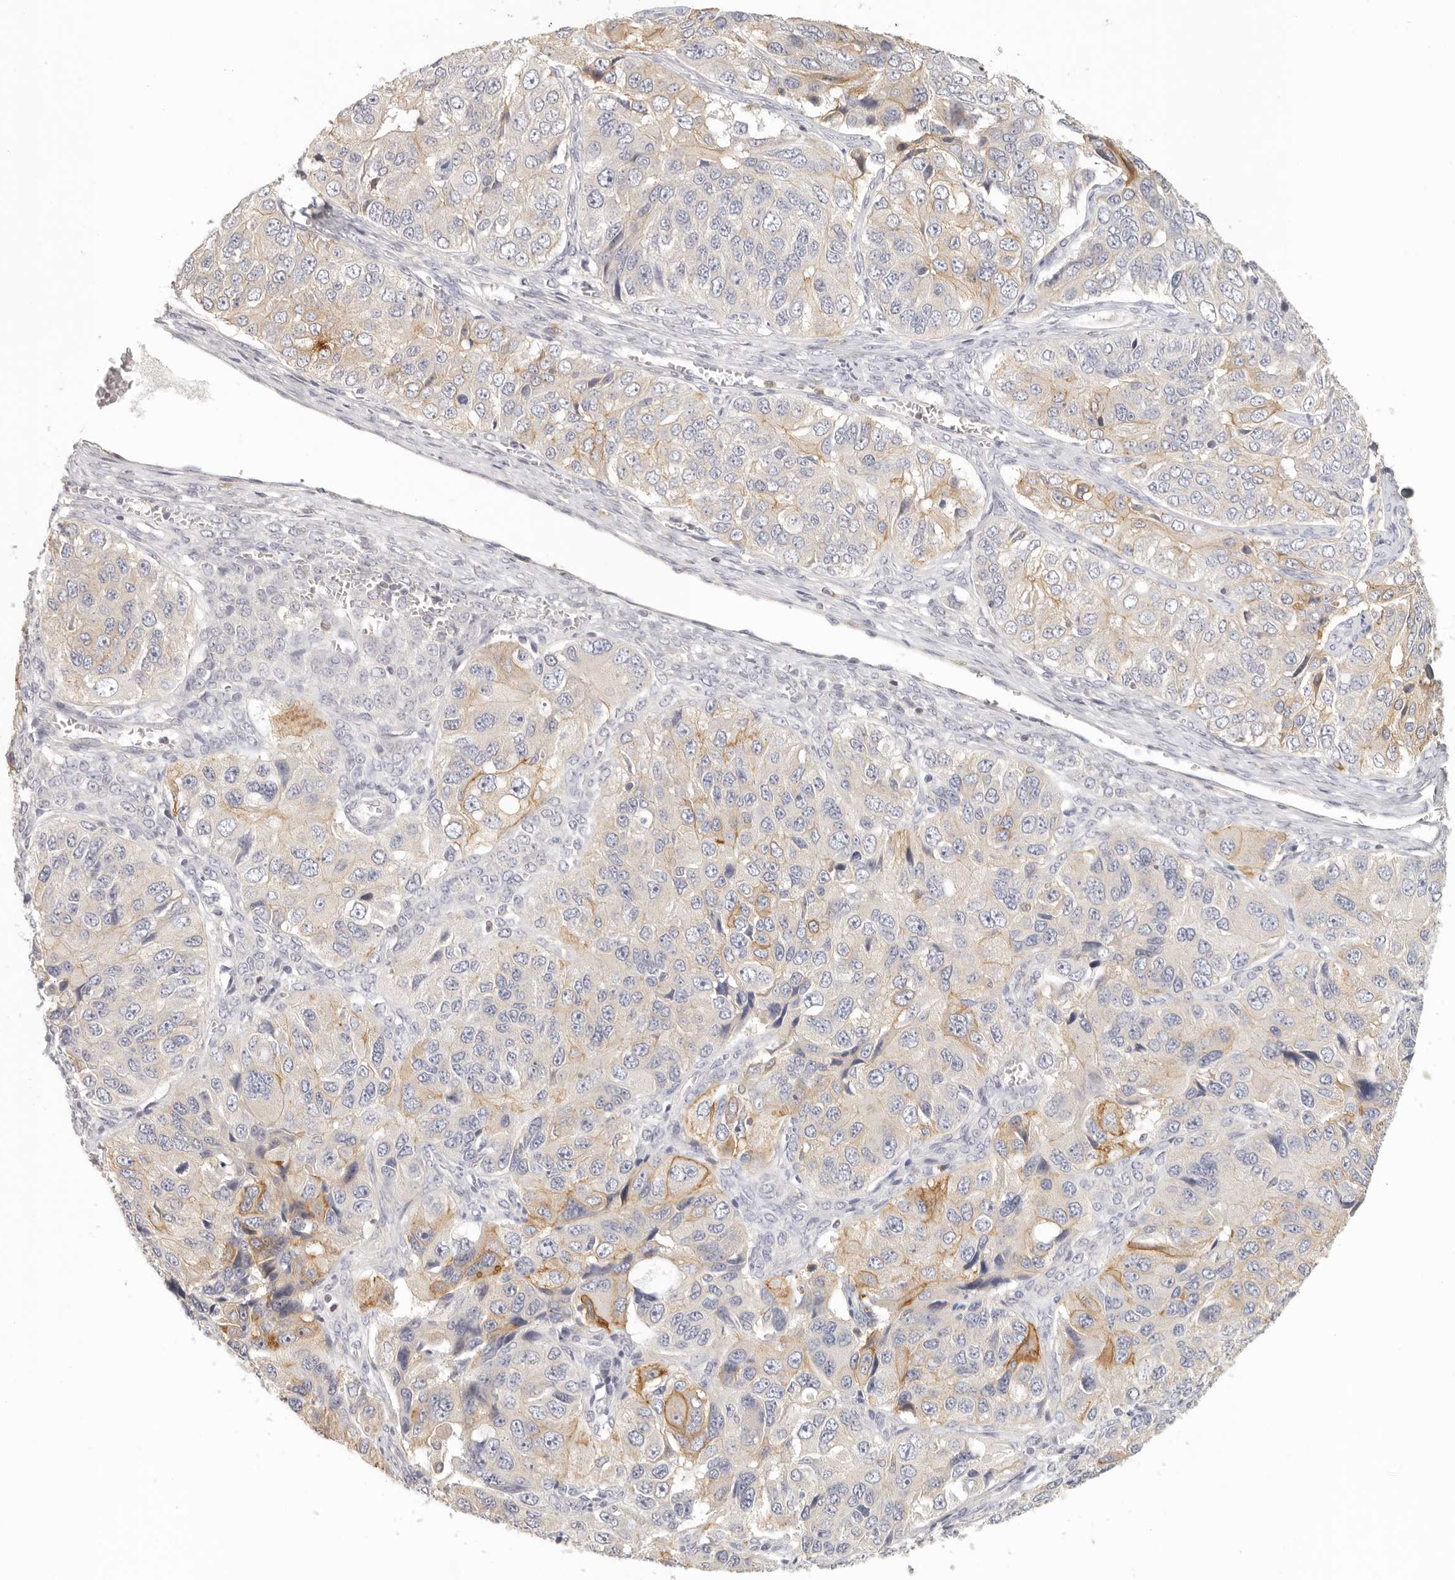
{"staining": {"intensity": "moderate", "quantity": "<25%", "location": "cytoplasmic/membranous"}, "tissue": "ovarian cancer", "cell_type": "Tumor cells", "image_type": "cancer", "snomed": [{"axis": "morphology", "description": "Carcinoma, endometroid"}, {"axis": "topography", "description": "Ovary"}], "caption": "About <25% of tumor cells in human ovarian endometroid carcinoma exhibit moderate cytoplasmic/membranous protein staining as visualized by brown immunohistochemical staining.", "gene": "ANXA9", "patient": {"sex": "female", "age": 51}}